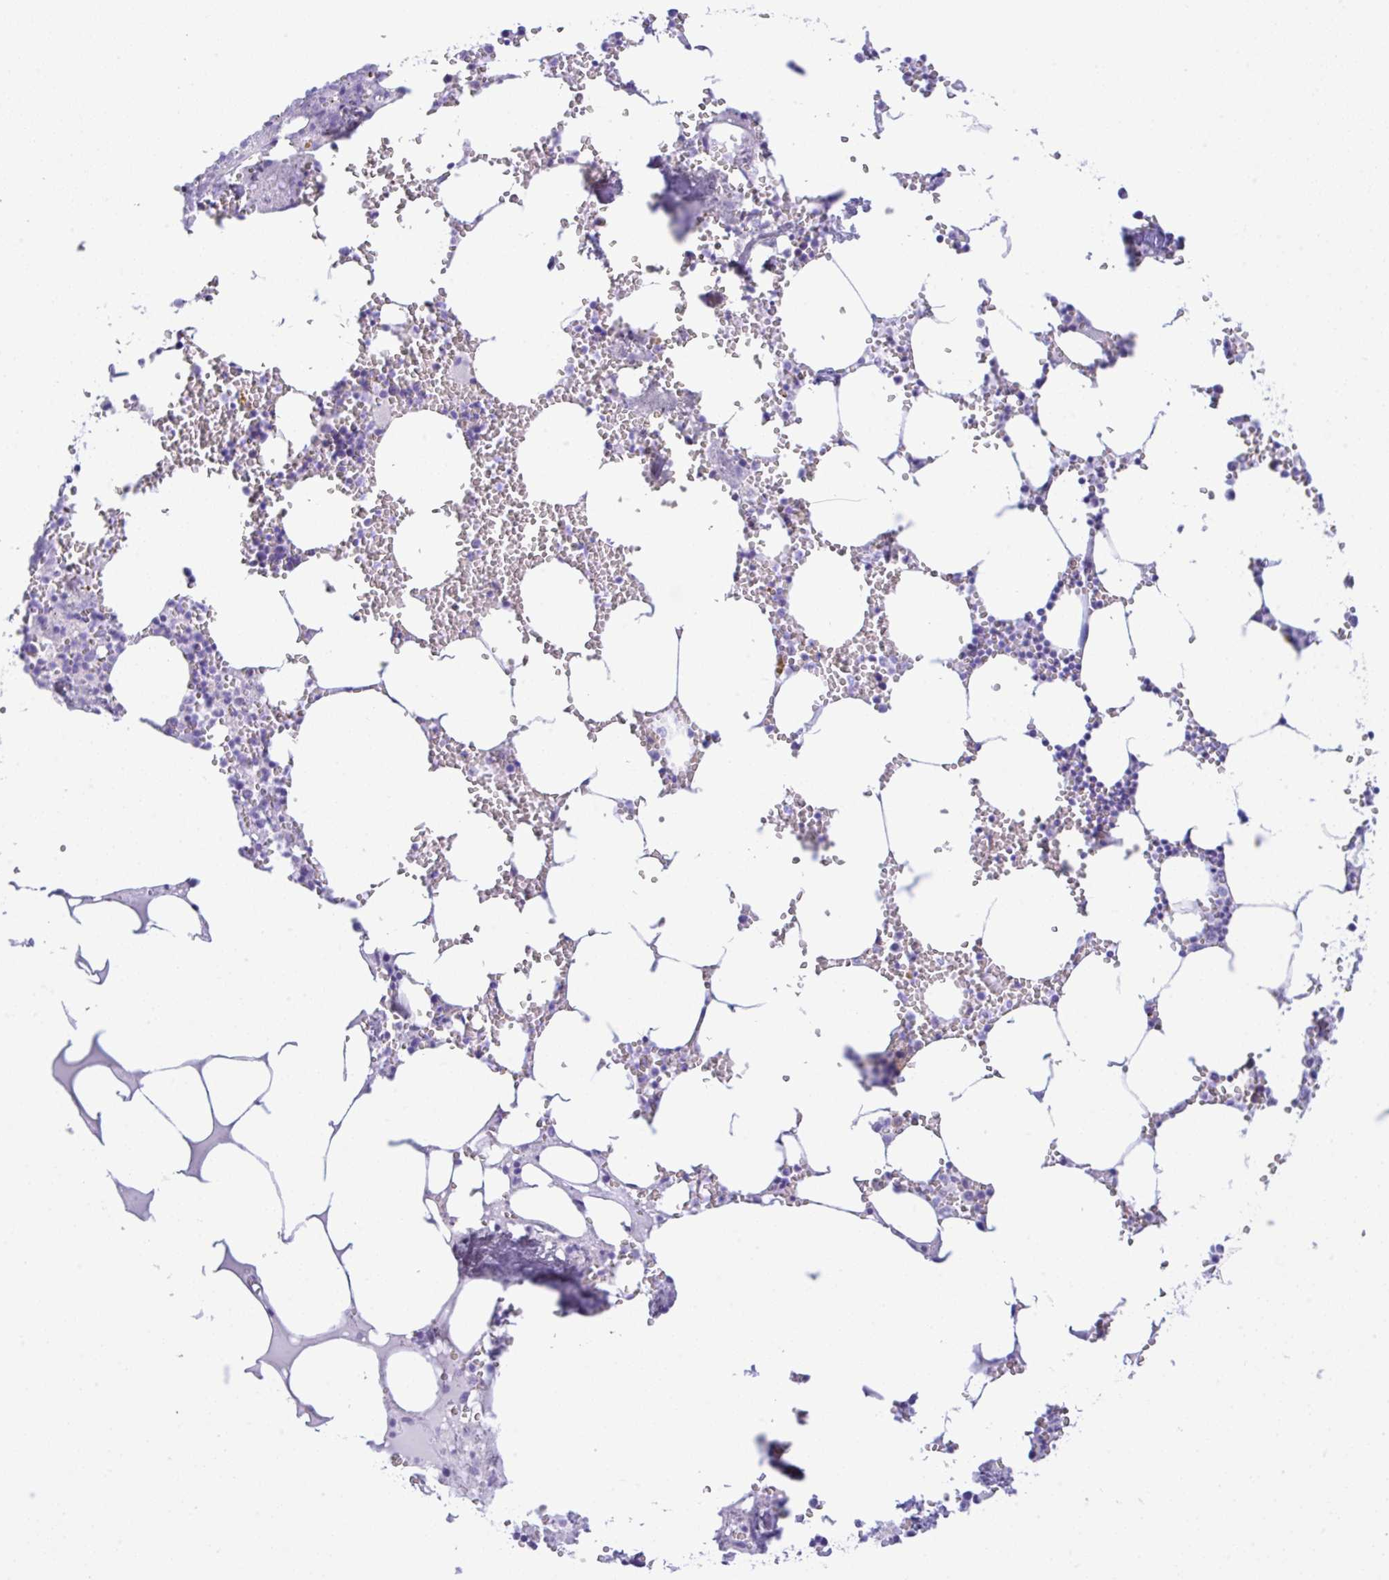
{"staining": {"intensity": "negative", "quantity": "none", "location": "none"}, "tissue": "bone marrow", "cell_type": "Hematopoietic cells", "image_type": "normal", "snomed": [{"axis": "morphology", "description": "Normal tissue, NOS"}, {"axis": "topography", "description": "Bone marrow"}], "caption": "An immunohistochemistry micrograph of normal bone marrow is shown. There is no staining in hematopoietic cells of bone marrow. Nuclei are stained in blue.", "gene": "RRM2", "patient": {"sex": "male", "age": 54}}